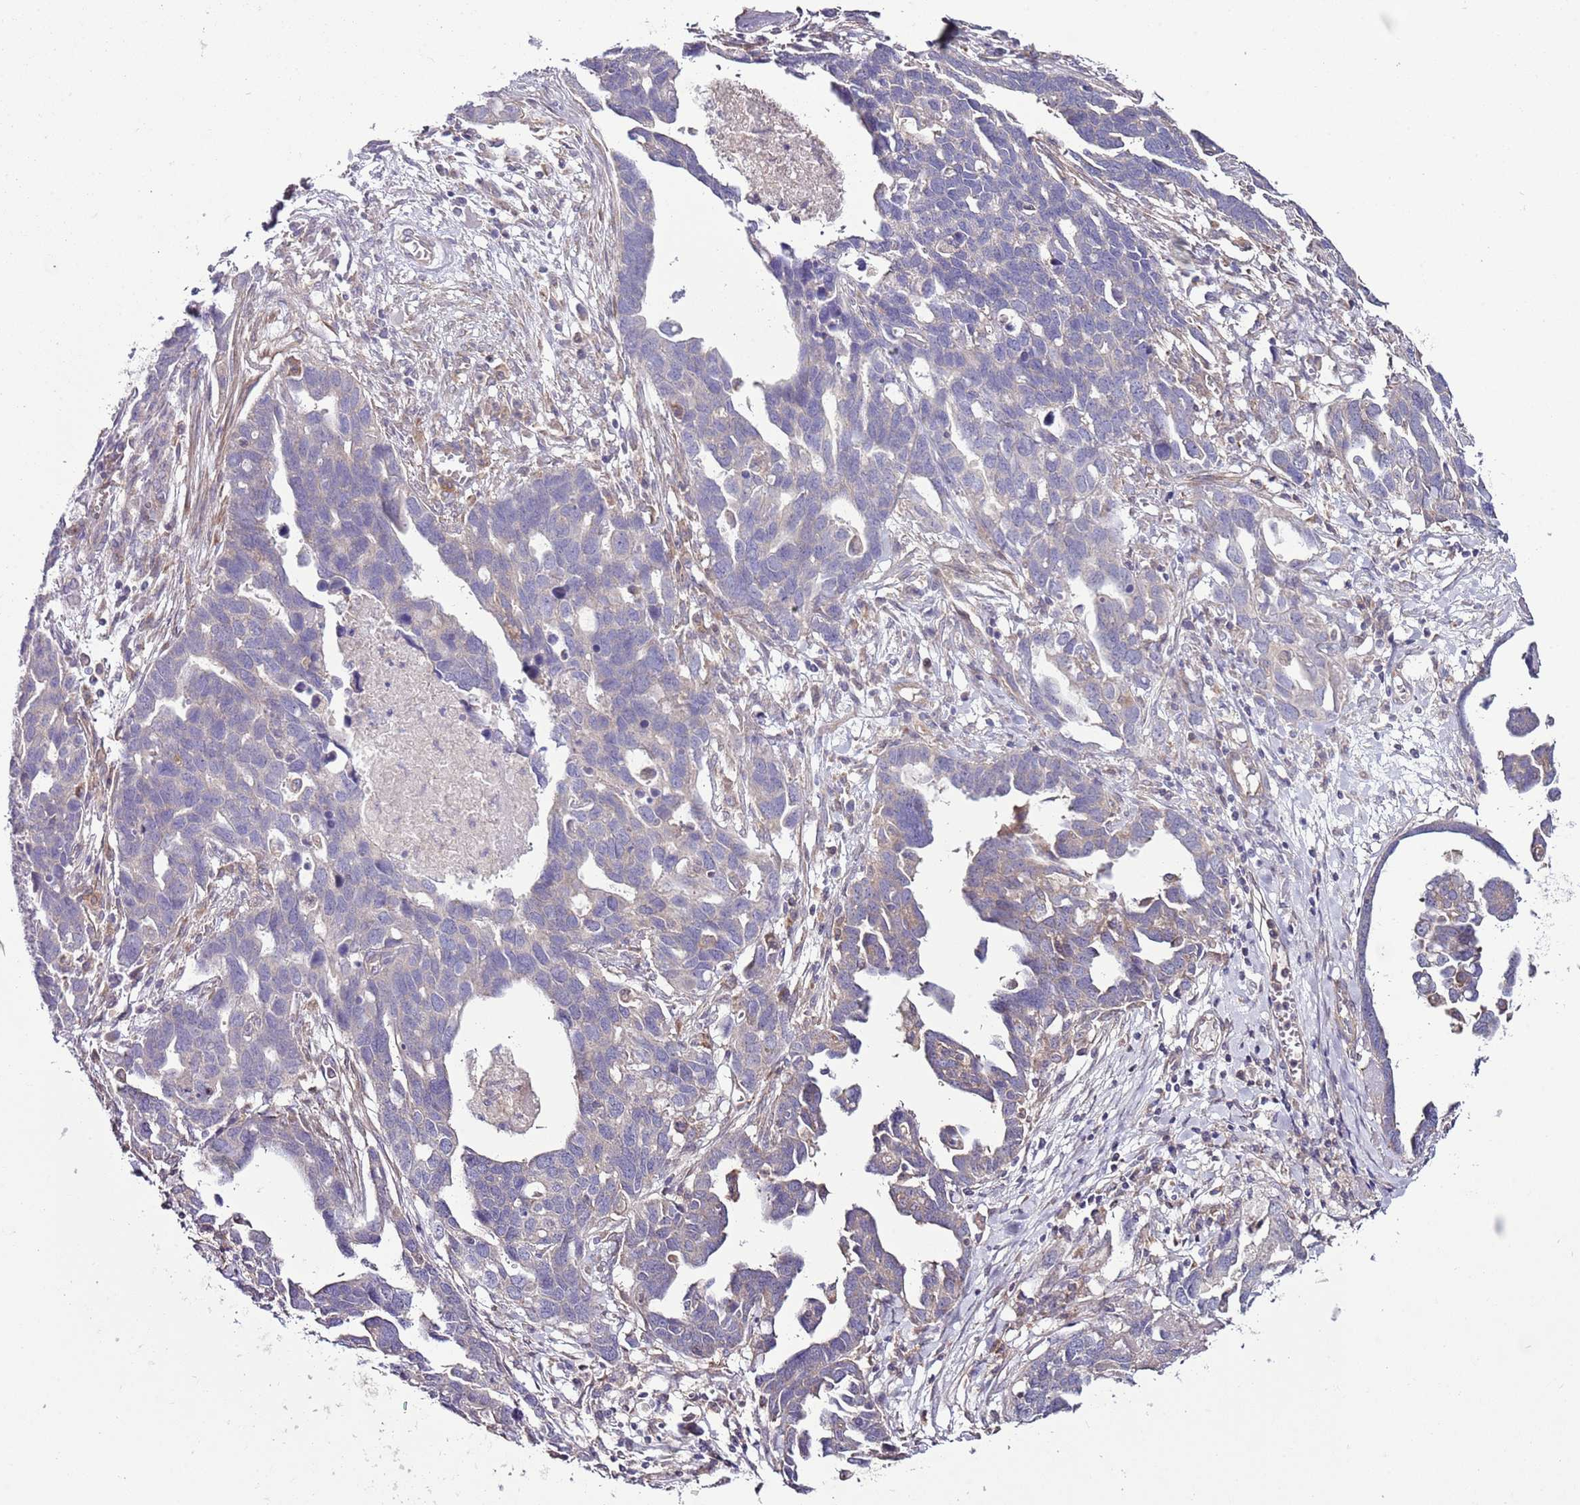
{"staining": {"intensity": "weak", "quantity": "<25%", "location": "cytoplasmic/membranous"}, "tissue": "ovarian cancer", "cell_type": "Tumor cells", "image_type": "cancer", "snomed": [{"axis": "morphology", "description": "Cystadenocarcinoma, serous, NOS"}, {"axis": "topography", "description": "Ovary"}], "caption": "The IHC micrograph has no significant positivity in tumor cells of ovarian serous cystadenocarcinoma tissue. (Brightfield microscopy of DAB IHC at high magnification).", "gene": "LPIN2", "patient": {"sex": "female", "age": 54}}